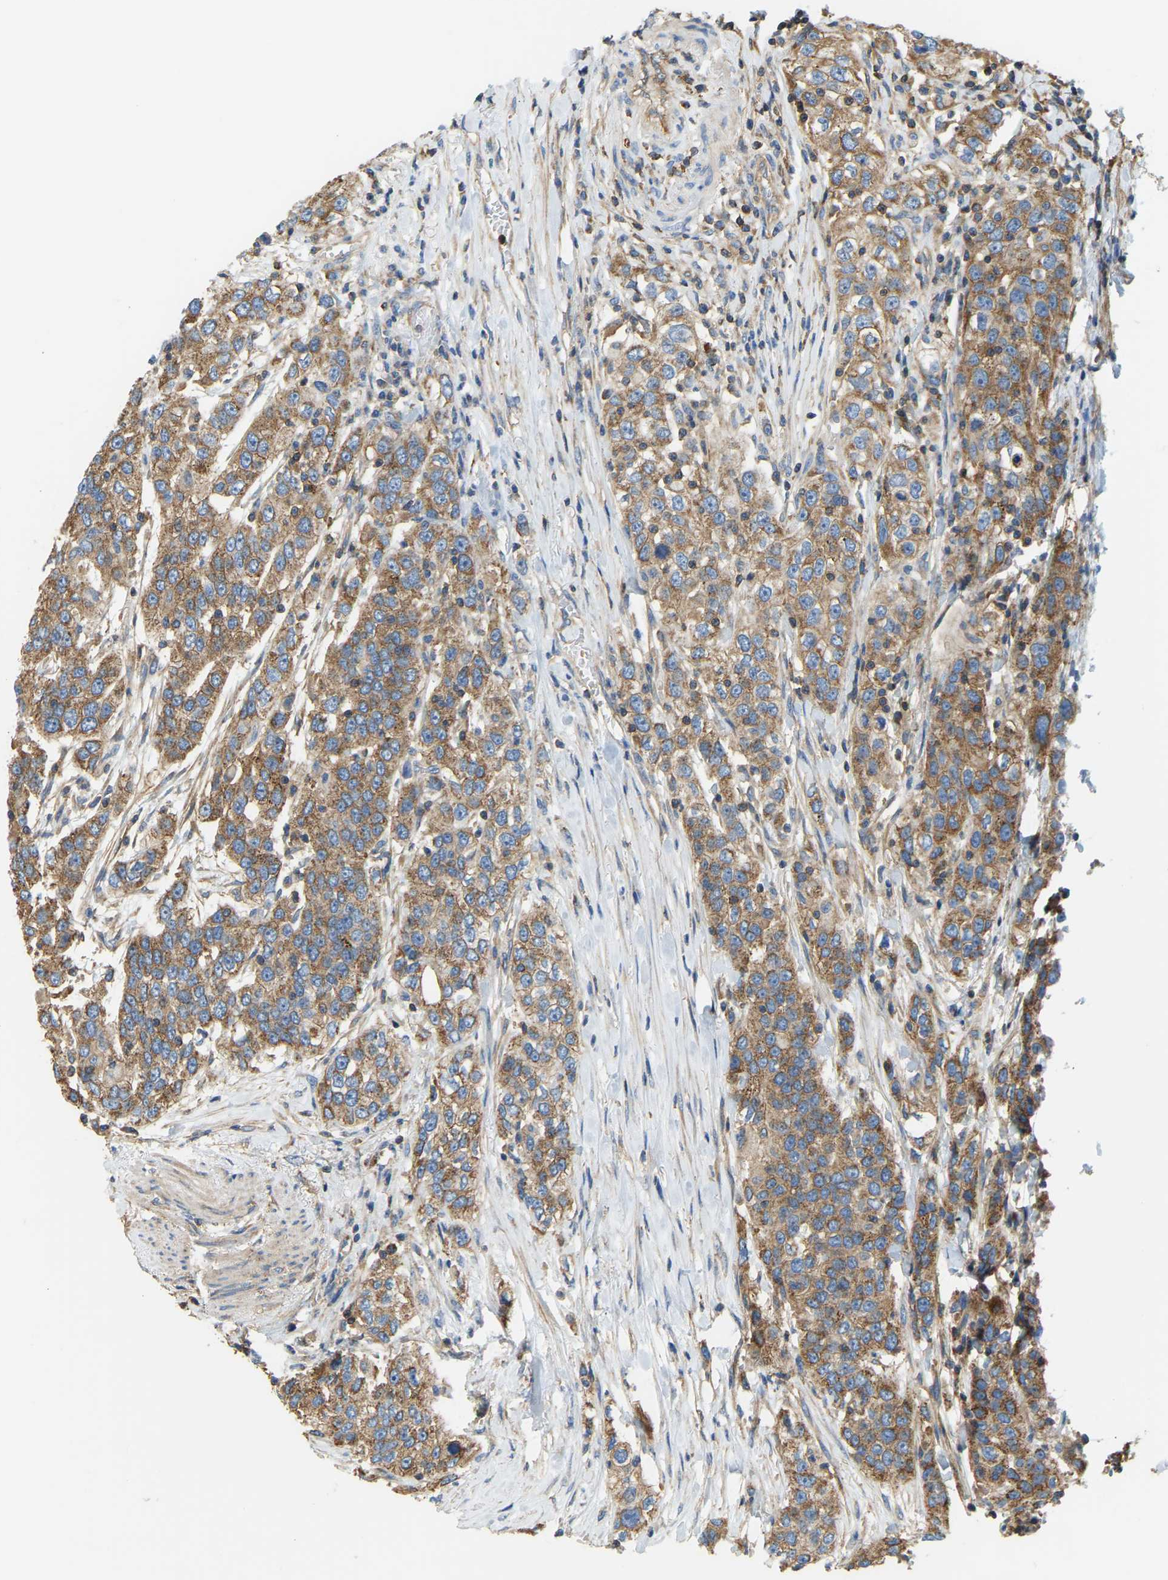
{"staining": {"intensity": "moderate", "quantity": ">75%", "location": "cytoplasmic/membranous"}, "tissue": "urothelial cancer", "cell_type": "Tumor cells", "image_type": "cancer", "snomed": [{"axis": "morphology", "description": "Urothelial carcinoma, High grade"}, {"axis": "topography", "description": "Urinary bladder"}], "caption": "Urothelial carcinoma (high-grade) was stained to show a protein in brown. There is medium levels of moderate cytoplasmic/membranous staining in about >75% of tumor cells.", "gene": "AHNAK", "patient": {"sex": "female", "age": 80}}